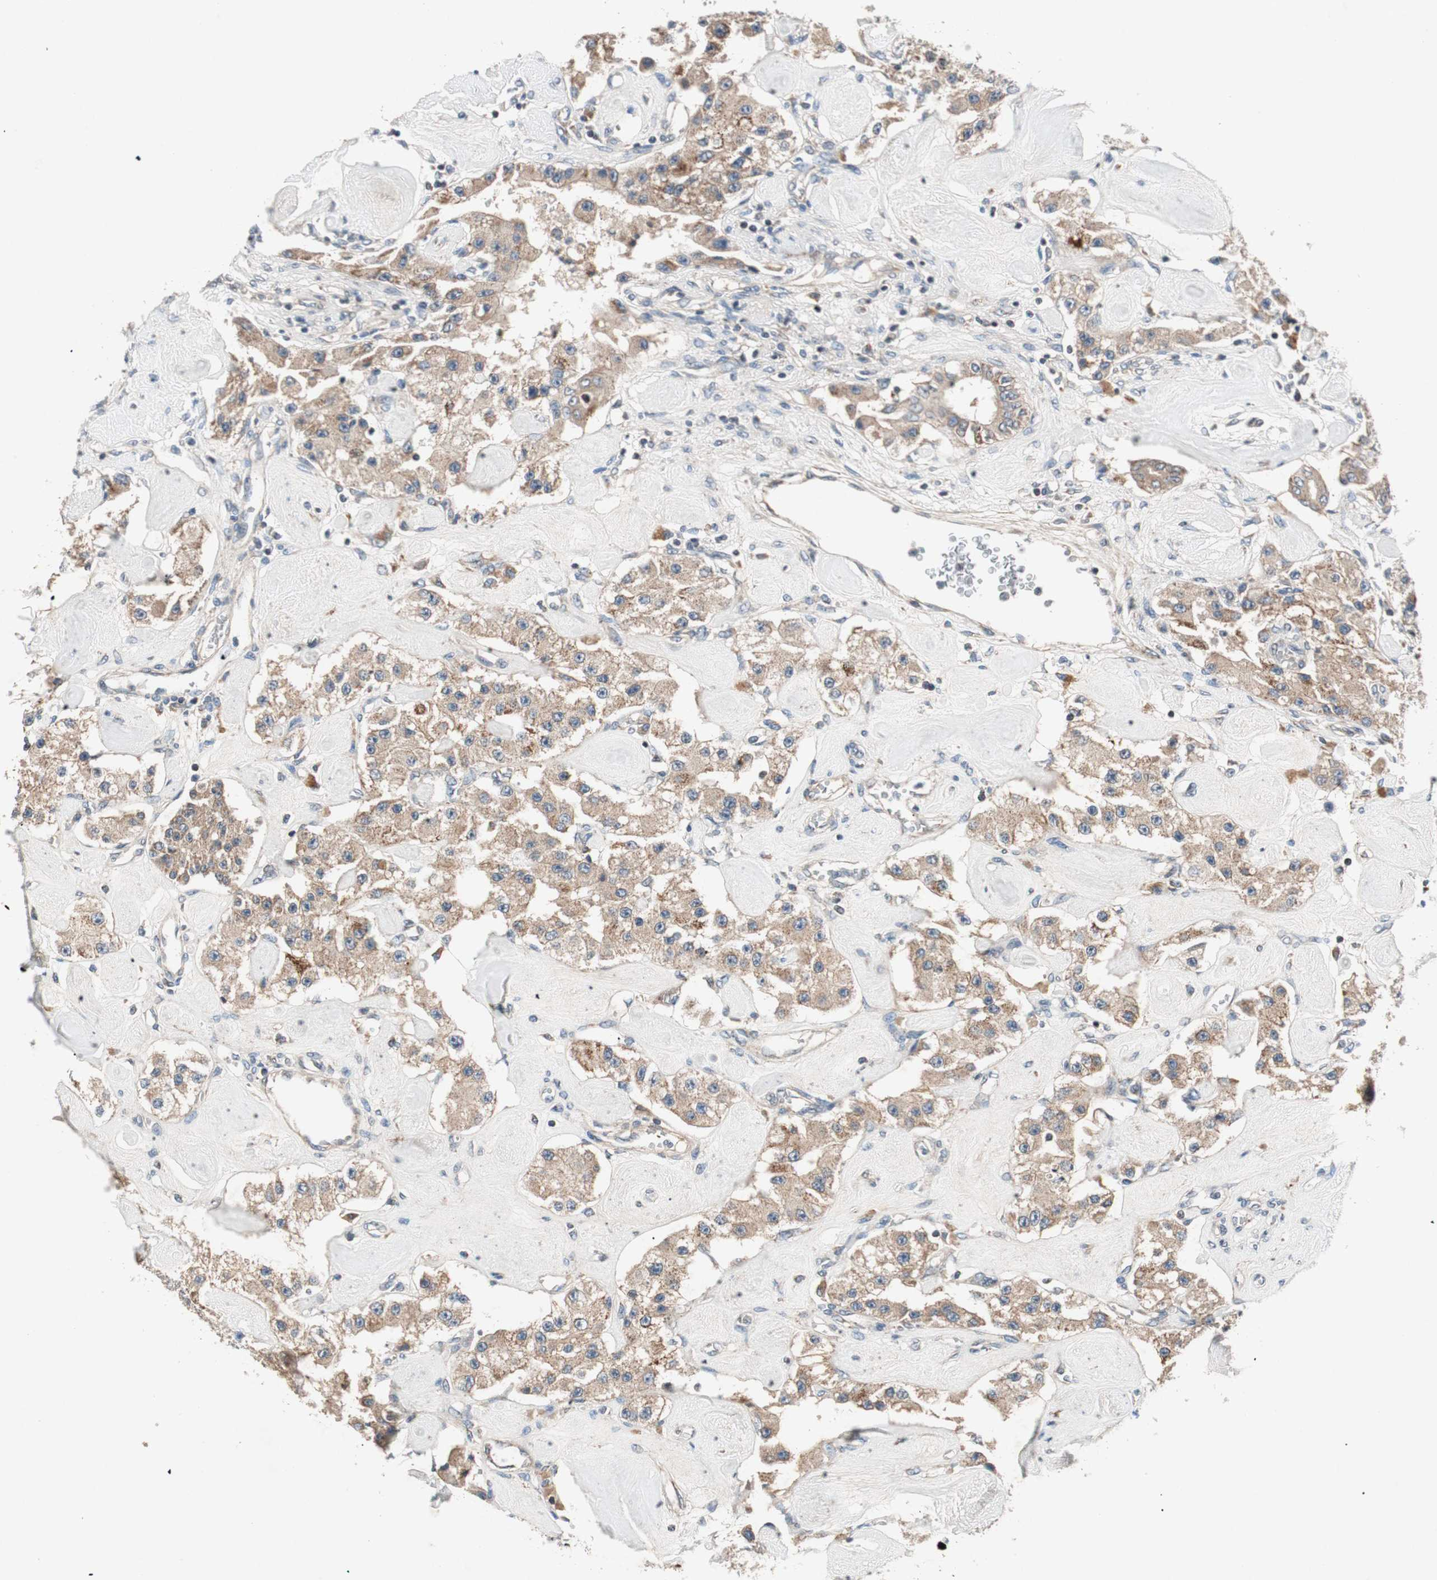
{"staining": {"intensity": "weak", "quantity": ">75%", "location": "cytoplasmic/membranous"}, "tissue": "carcinoid", "cell_type": "Tumor cells", "image_type": "cancer", "snomed": [{"axis": "morphology", "description": "Carcinoid, malignant, NOS"}, {"axis": "topography", "description": "Pancreas"}], "caption": "Approximately >75% of tumor cells in human carcinoid show weak cytoplasmic/membranous protein staining as visualized by brown immunohistochemical staining.", "gene": "HPN", "patient": {"sex": "male", "age": 41}}